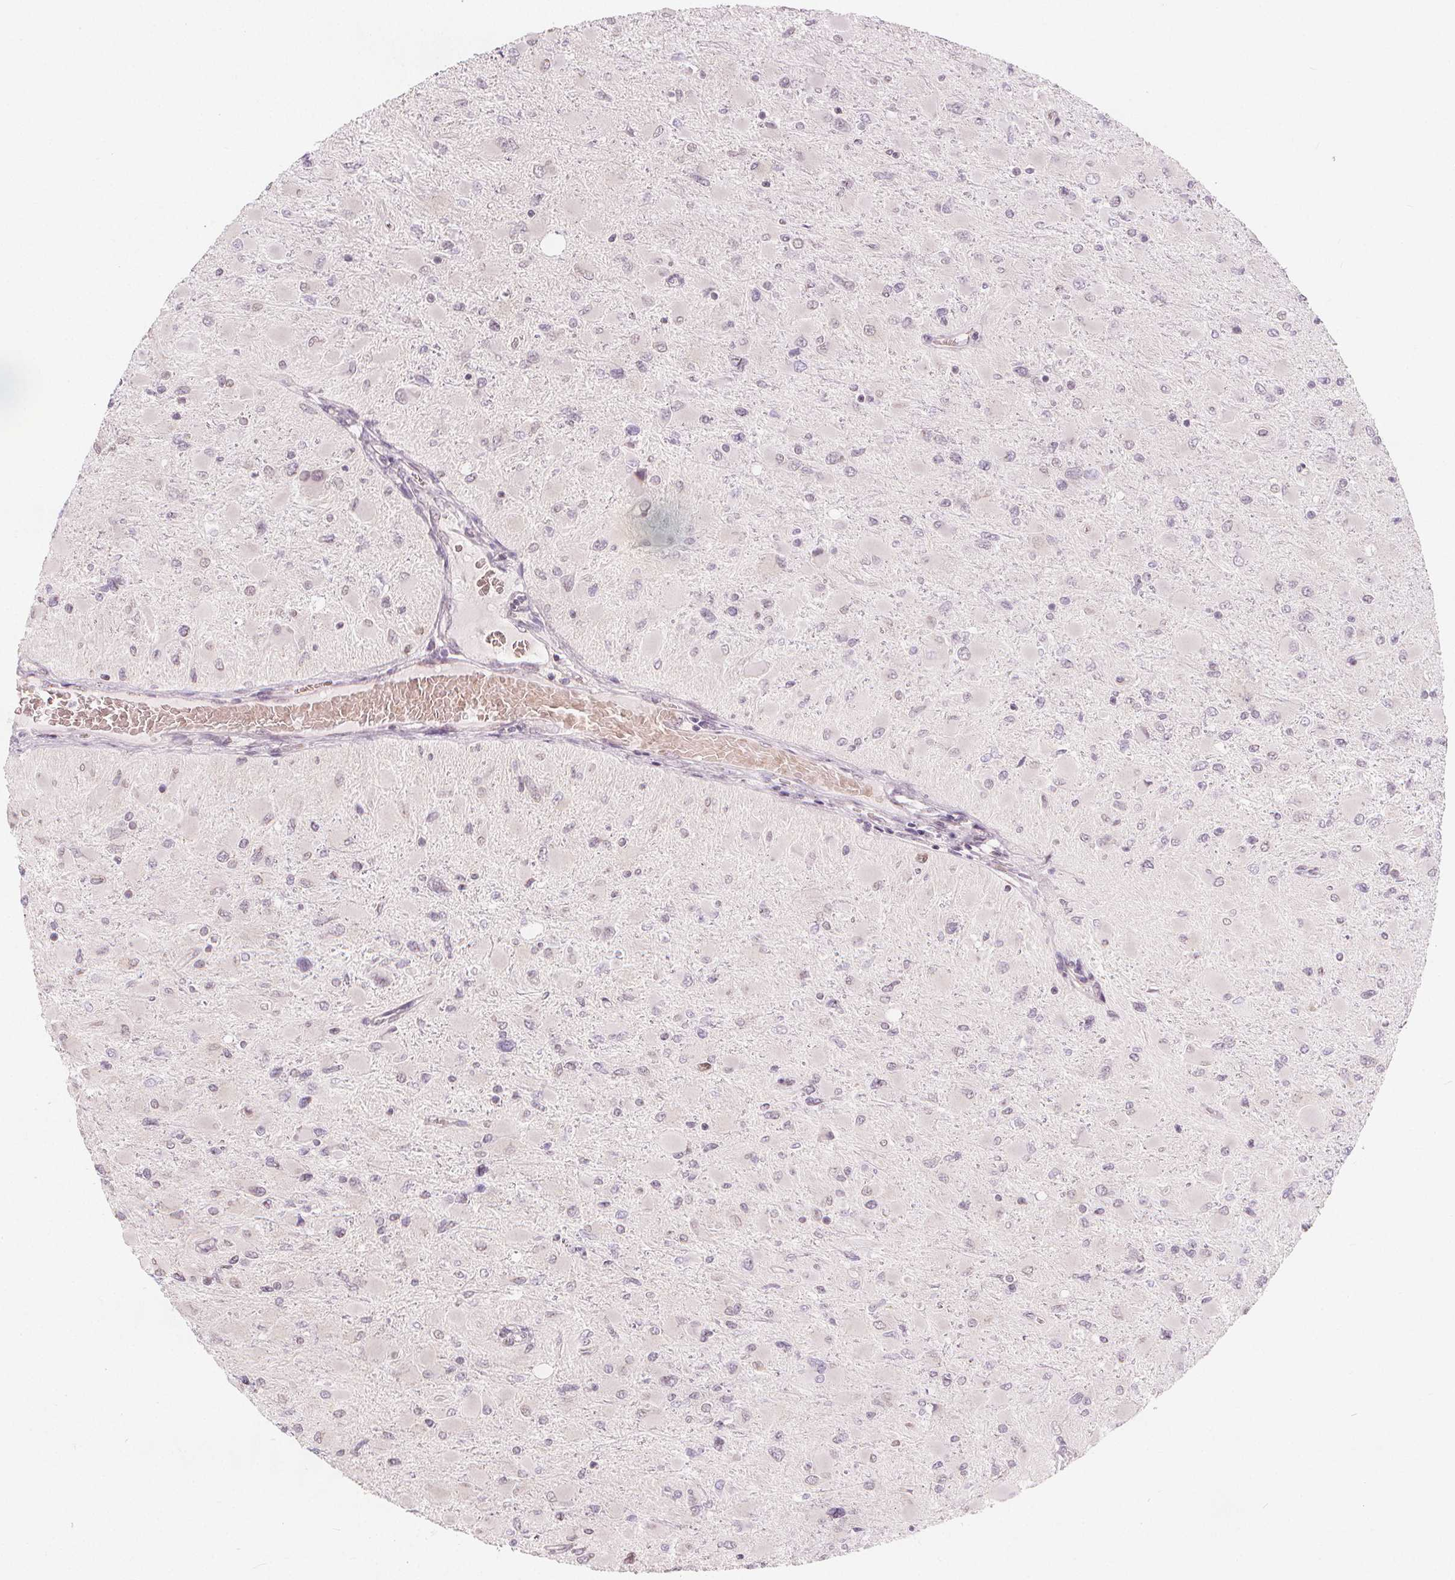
{"staining": {"intensity": "negative", "quantity": "none", "location": "none"}, "tissue": "glioma", "cell_type": "Tumor cells", "image_type": "cancer", "snomed": [{"axis": "morphology", "description": "Glioma, malignant, High grade"}, {"axis": "topography", "description": "Cerebral cortex"}], "caption": "High magnification brightfield microscopy of malignant high-grade glioma stained with DAB (3,3'-diaminobenzidine) (brown) and counterstained with hematoxylin (blue): tumor cells show no significant staining. (DAB (3,3'-diaminobenzidine) immunohistochemistry visualized using brightfield microscopy, high magnification).", "gene": "TIPIN", "patient": {"sex": "female", "age": 36}}